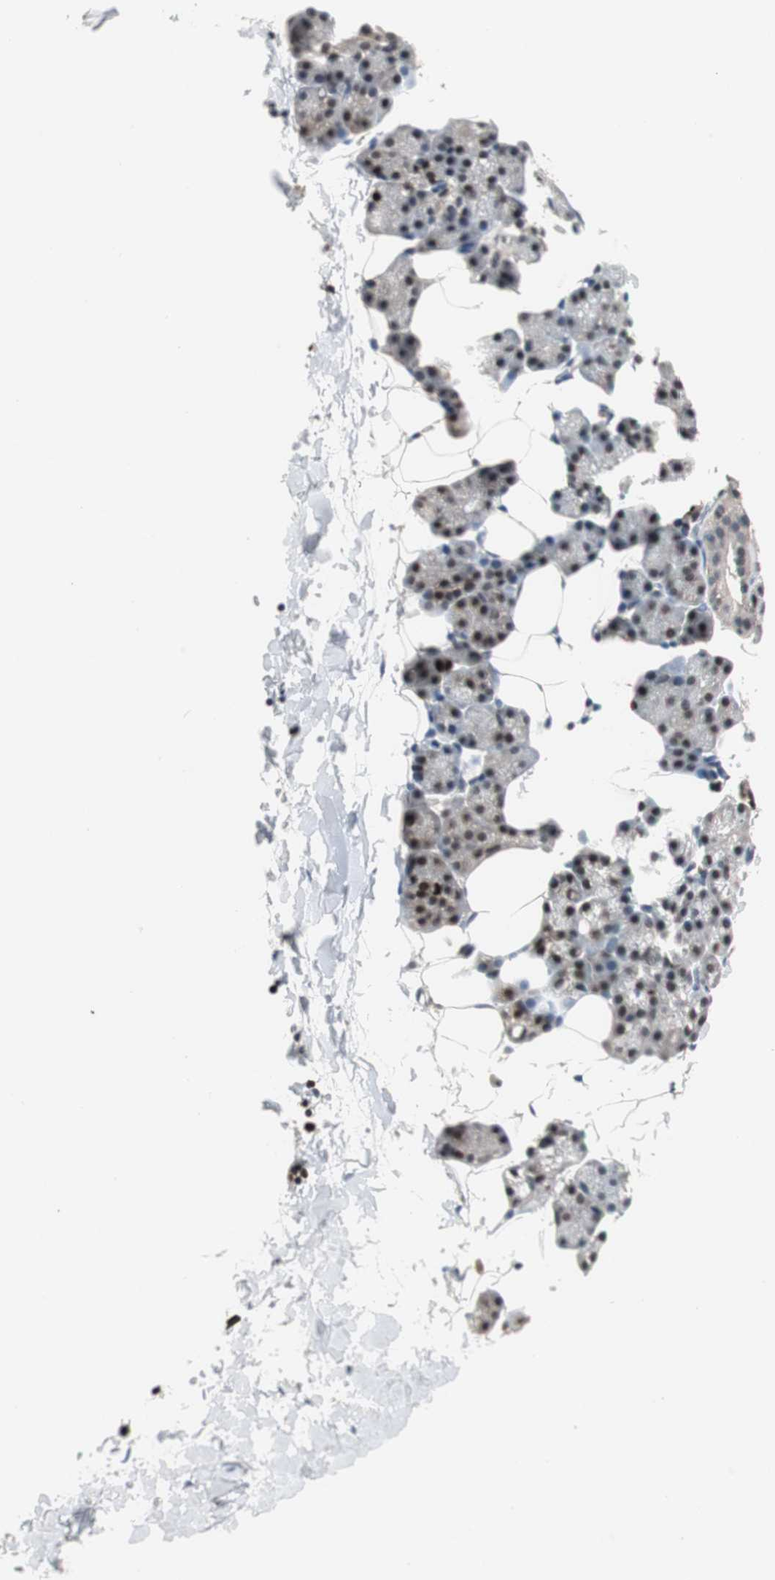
{"staining": {"intensity": "strong", "quantity": "25%-75%", "location": "nuclear"}, "tissue": "salivary gland", "cell_type": "Glandular cells", "image_type": "normal", "snomed": [{"axis": "morphology", "description": "Normal tissue, NOS"}, {"axis": "topography", "description": "Lymph node"}, {"axis": "topography", "description": "Salivary gland"}], "caption": "Salivary gland was stained to show a protein in brown. There is high levels of strong nuclear staining in approximately 25%-75% of glandular cells. Nuclei are stained in blue.", "gene": "FEN1", "patient": {"sex": "male", "age": 8}}